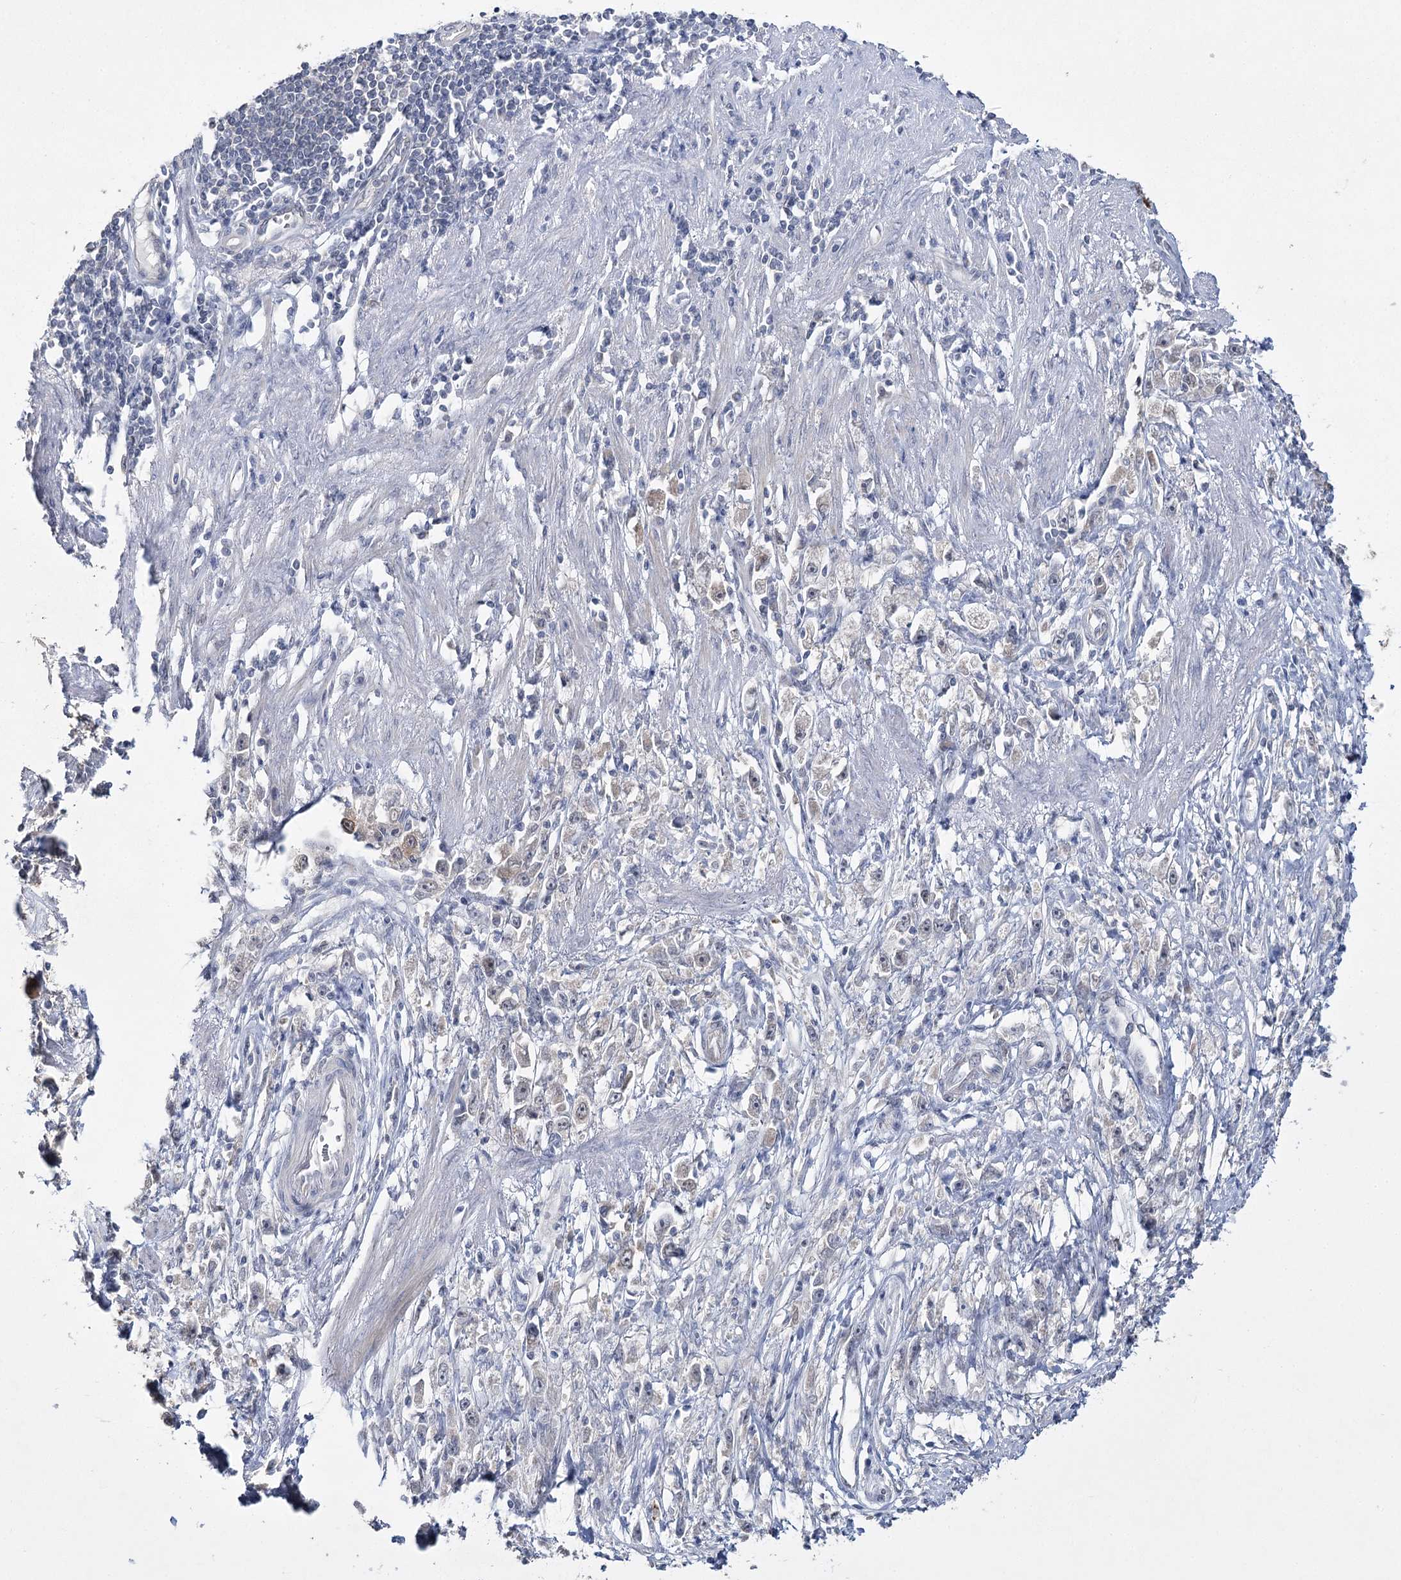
{"staining": {"intensity": "weak", "quantity": "<25%", "location": "cytoplasmic/membranous"}, "tissue": "stomach cancer", "cell_type": "Tumor cells", "image_type": "cancer", "snomed": [{"axis": "morphology", "description": "Adenocarcinoma, NOS"}, {"axis": "topography", "description": "Stomach"}], "caption": "Tumor cells show no significant positivity in adenocarcinoma (stomach). The staining is performed using DAB (3,3'-diaminobenzidine) brown chromogen with nuclei counter-stained in using hematoxylin.", "gene": "PHYHIPL", "patient": {"sex": "female", "age": 59}}